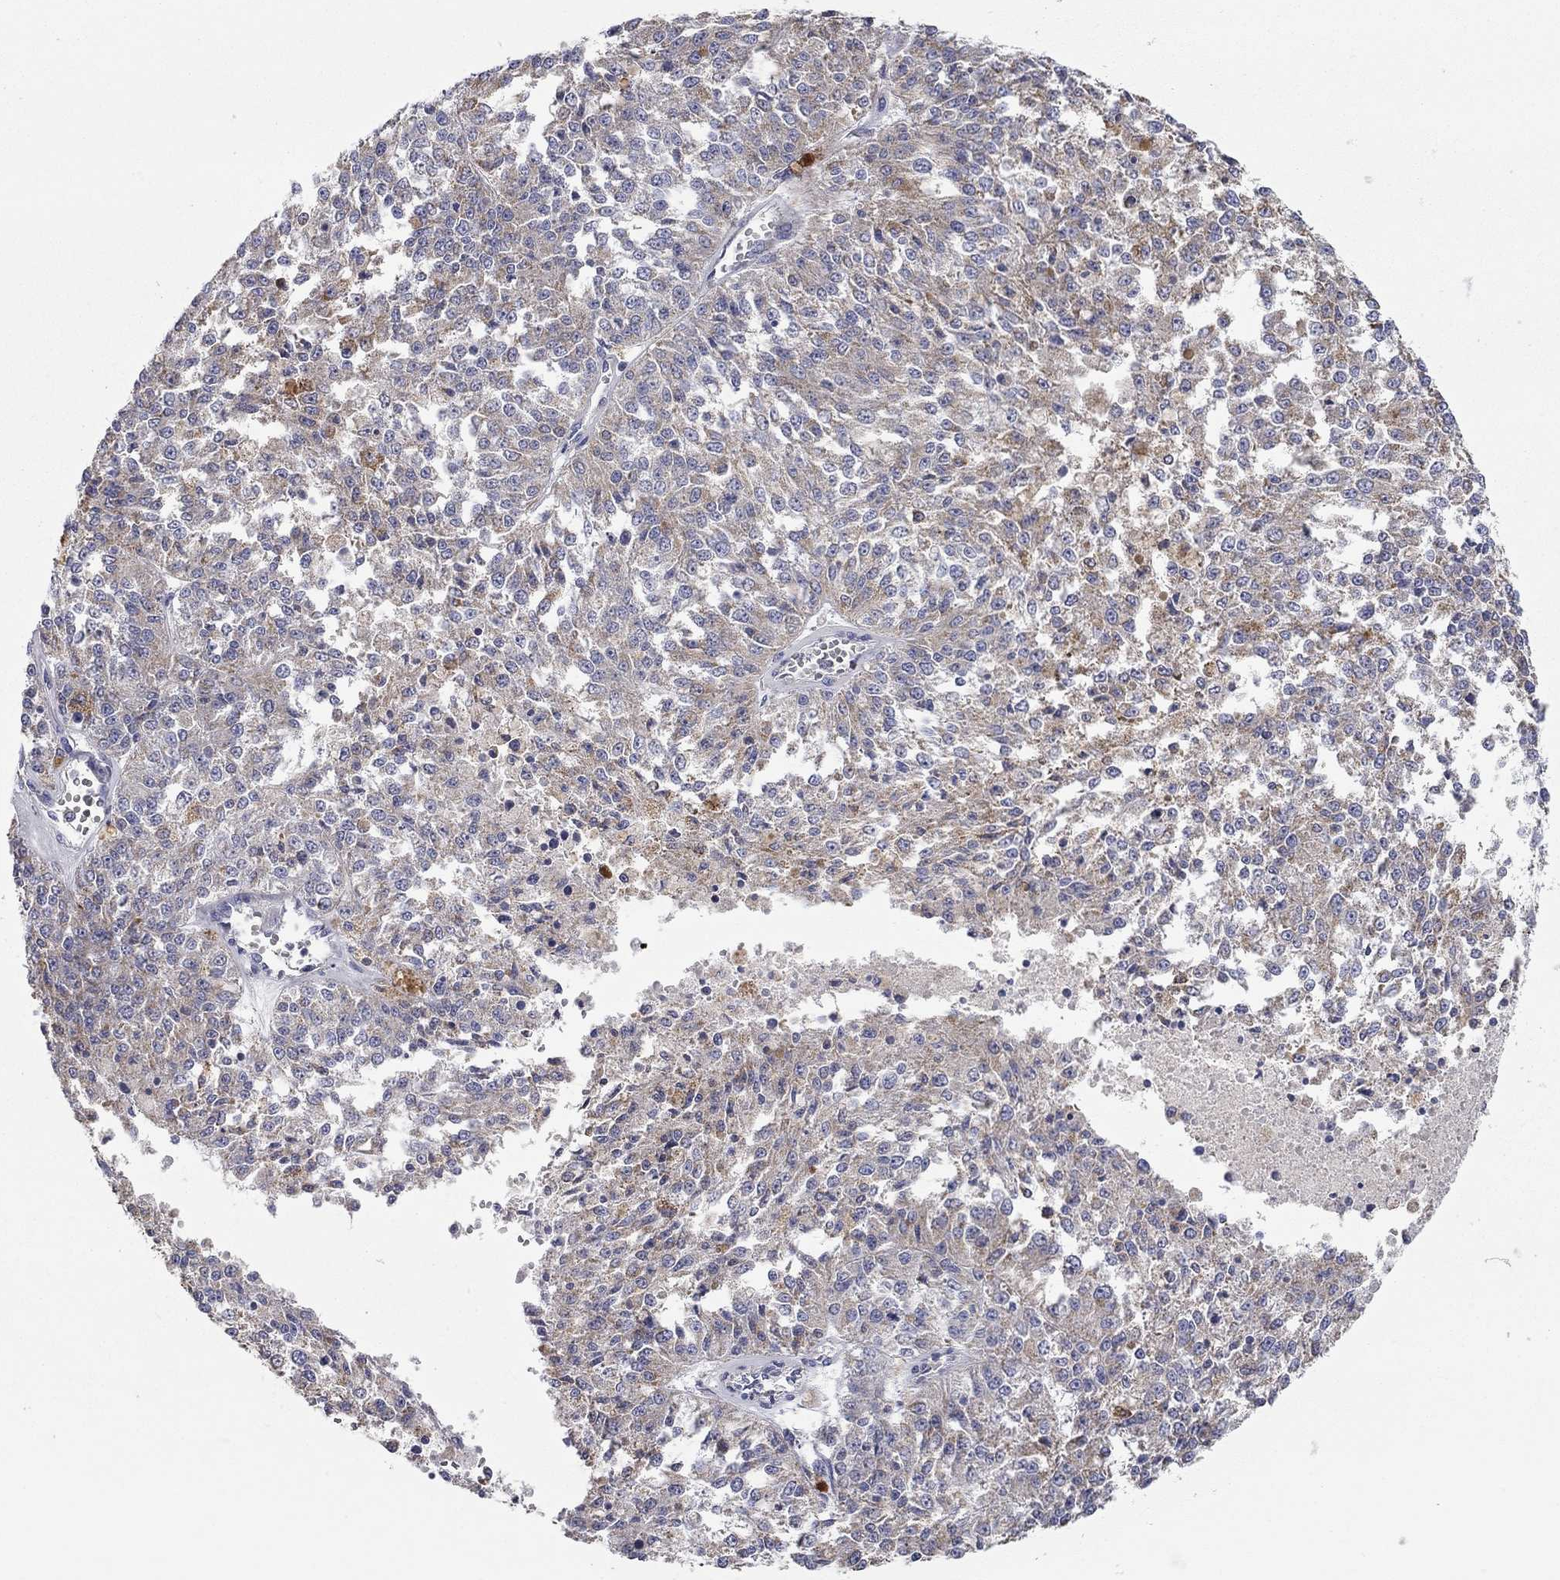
{"staining": {"intensity": "weak", "quantity": "<25%", "location": "cytoplasmic/membranous"}, "tissue": "melanoma", "cell_type": "Tumor cells", "image_type": "cancer", "snomed": [{"axis": "morphology", "description": "Malignant melanoma, Metastatic site"}, {"axis": "topography", "description": "Lymph node"}], "caption": "There is no significant expression in tumor cells of malignant melanoma (metastatic site).", "gene": "RCAN1", "patient": {"sex": "female", "age": 64}}